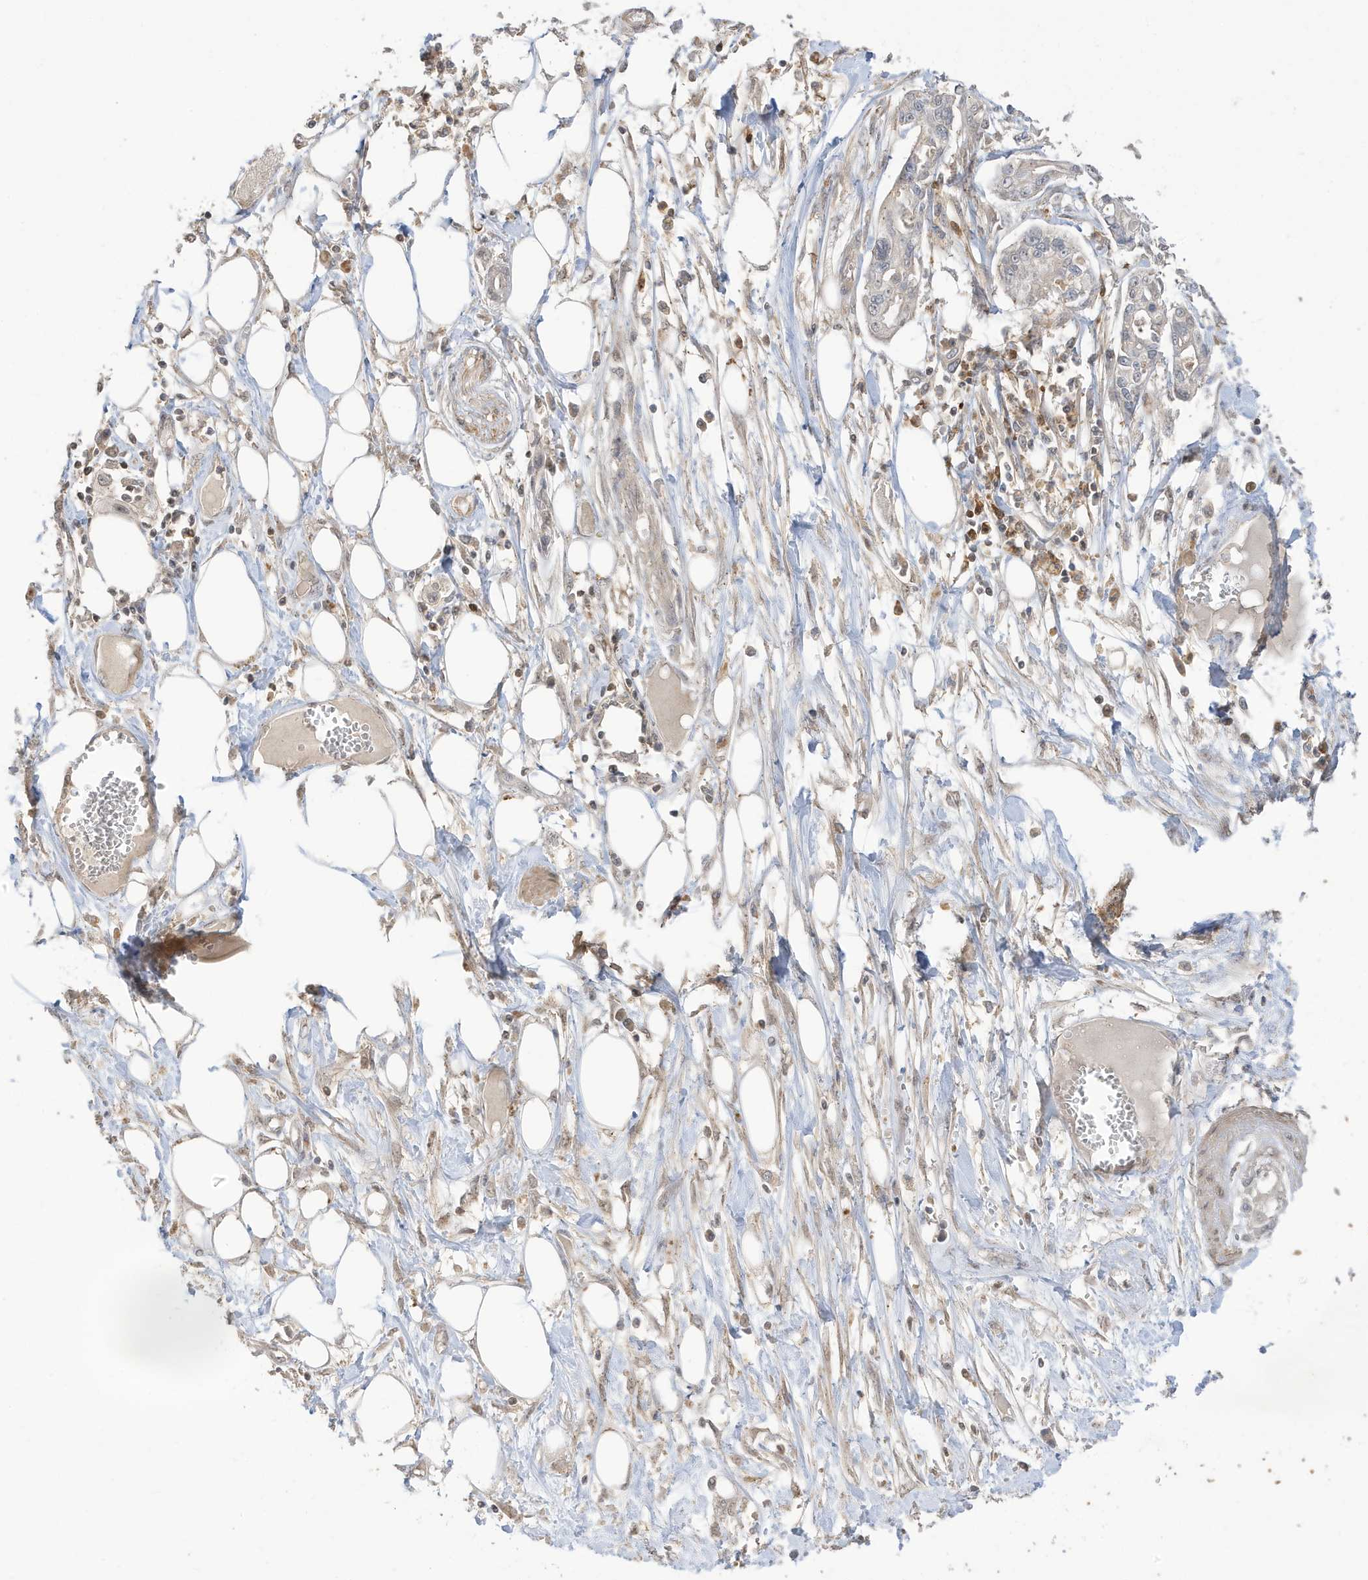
{"staining": {"intensity": "weak", "quantity": "25%-75%", "location": "cytoplasmic/membranous"}, "tissue": "pancreatic cancer", "cell_type": "Tumor cells", "image_type": "cancer", "snomed": [{"axis": "morphology", "description": "Adenocarcinoma, NOS"}, {"axis": "topography", "description": "Pancreas"}], "caption": "IHC (DAB (3,3'-diaminobenzidine)) staining of pancreatic adenocarcinoma demonstrates weak cytoplasmic/membranous protein staining in approximately 25%-75% of tumor cells. The staining was performed using DAB (3,3'-diaminobenzidine) to visualize the protein expression in brown, while the nuclei were stained in blue with hematoxylin (Magnification: 20x).", "gene": "TAB3", "patient": {"sex": "male", "age": 68}}